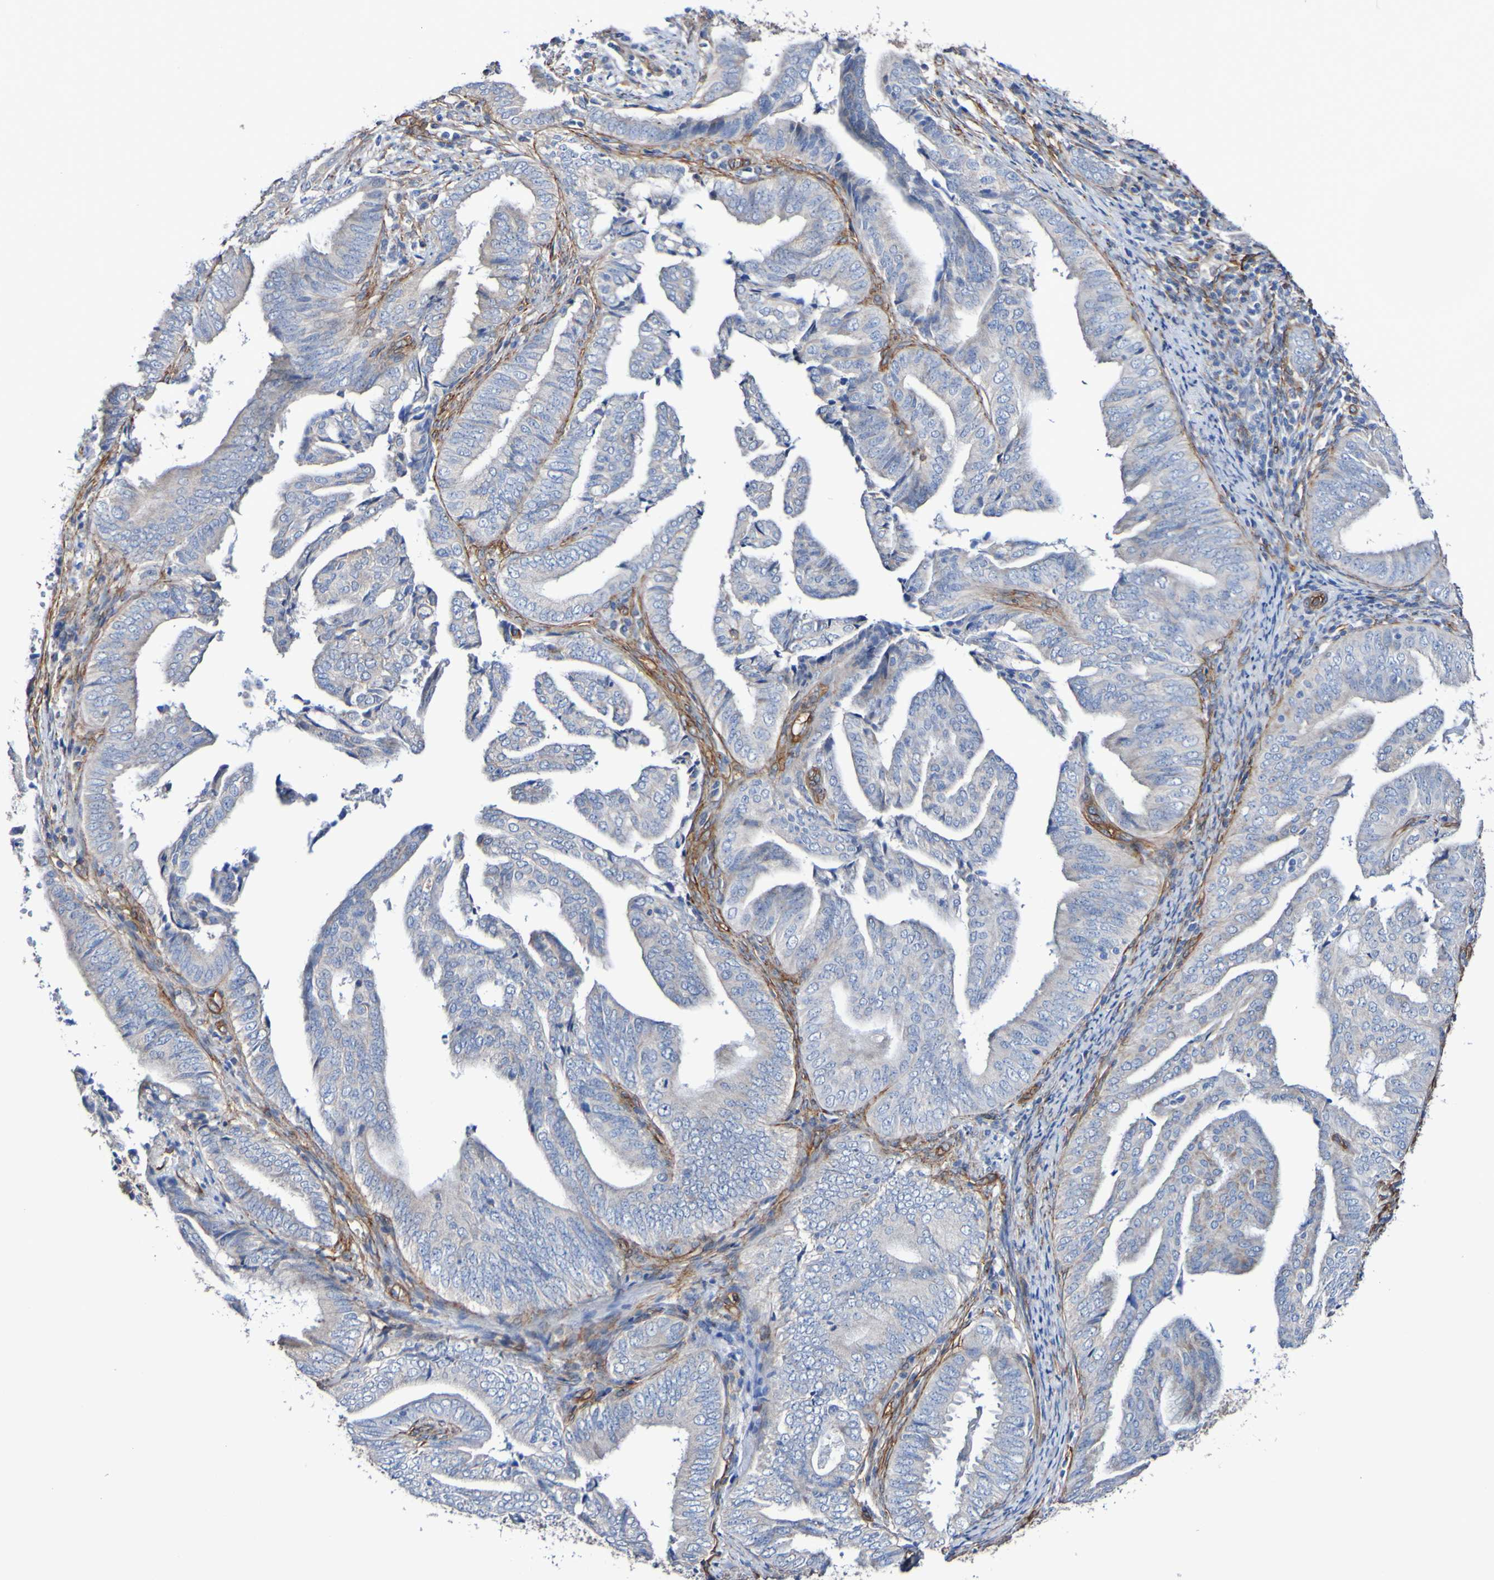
{"staining": {"intensity": "negative", "quantity": "none", "location": "none"}, "tissue": "endometrial cancer", "cell_type": "Tumor cells", "image_type": "cancer", "snomed": [{"axis": "morphology", "description": "Adenocarcinoma, NOS"}, {"axis": "topography", "description": "Endometrium"}], "caption": "The image shows no staining of tumor cells in endometrial cancer (adenocarcinoma). (Immunohistochemistry, brightfield microscopy, high magnification).", "gene": "ELMOD3", "patient": {"sex": "female", "age": 58}}